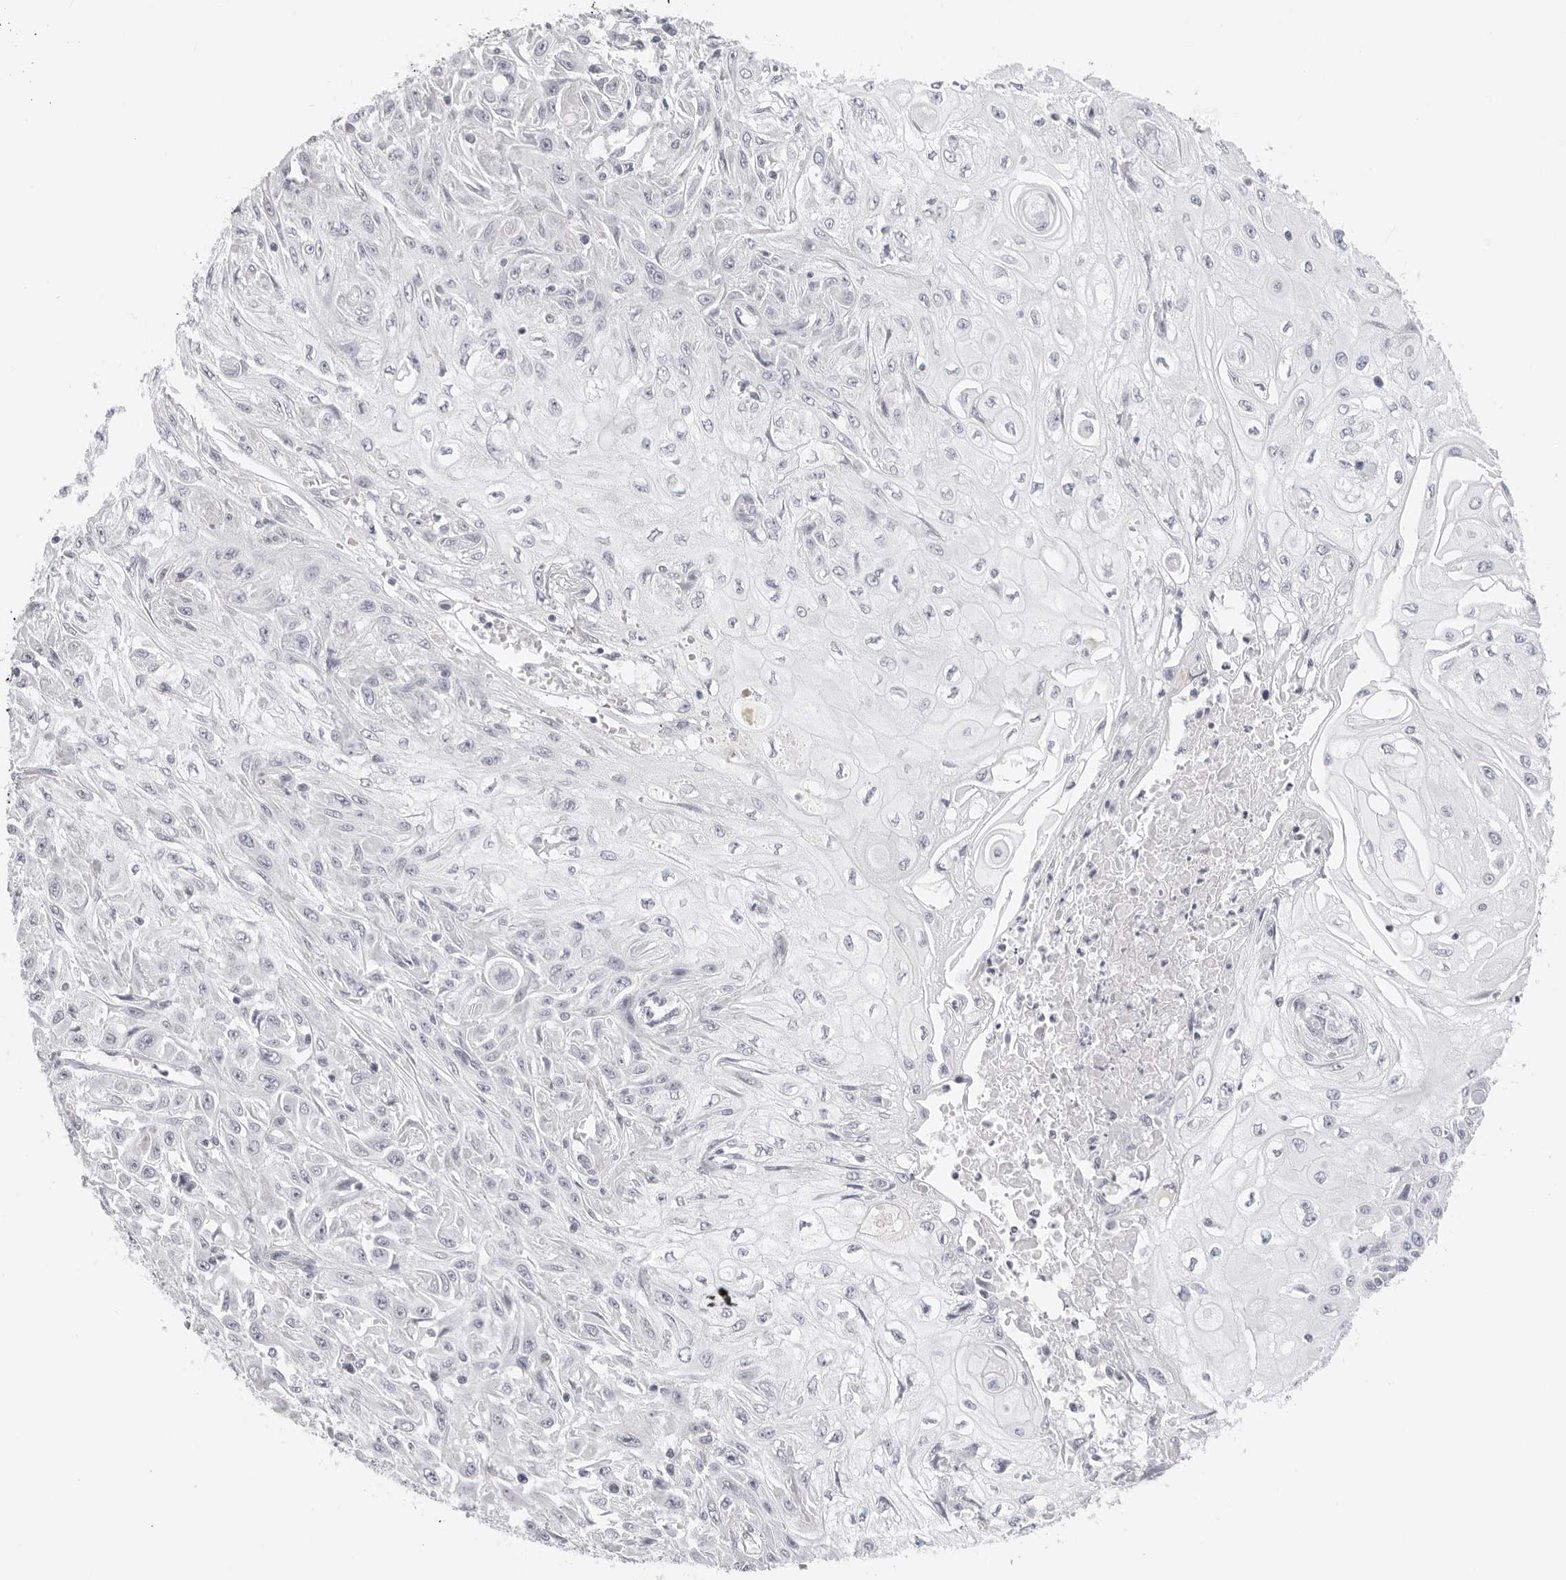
{"staining": {"intensity": "negative", "quantity": "none", "location": "none"}, "tissue": "skin cancer", "cell_type": "Tumor cells", "image_type": "cancer", "snomed": [{"axis": "morphology", "description": "Squamous cell carcinoma, NOS"}, {"axis": "morphology", "description": "Squamous cell carcinoma, metastatic, NOS"}, {"axis": "topography", "description": "Skin"}, {"axis": "topography", "description": "Lymph node"}], "caption": "High magnification brightfield microscopy of skin cancer stained with DAB (brown) and counterstained with hematoxylin (blue): tumor cells show no significant staining.", "gene": "EDN2", "patient": {"sex": "male", "age": 75}}